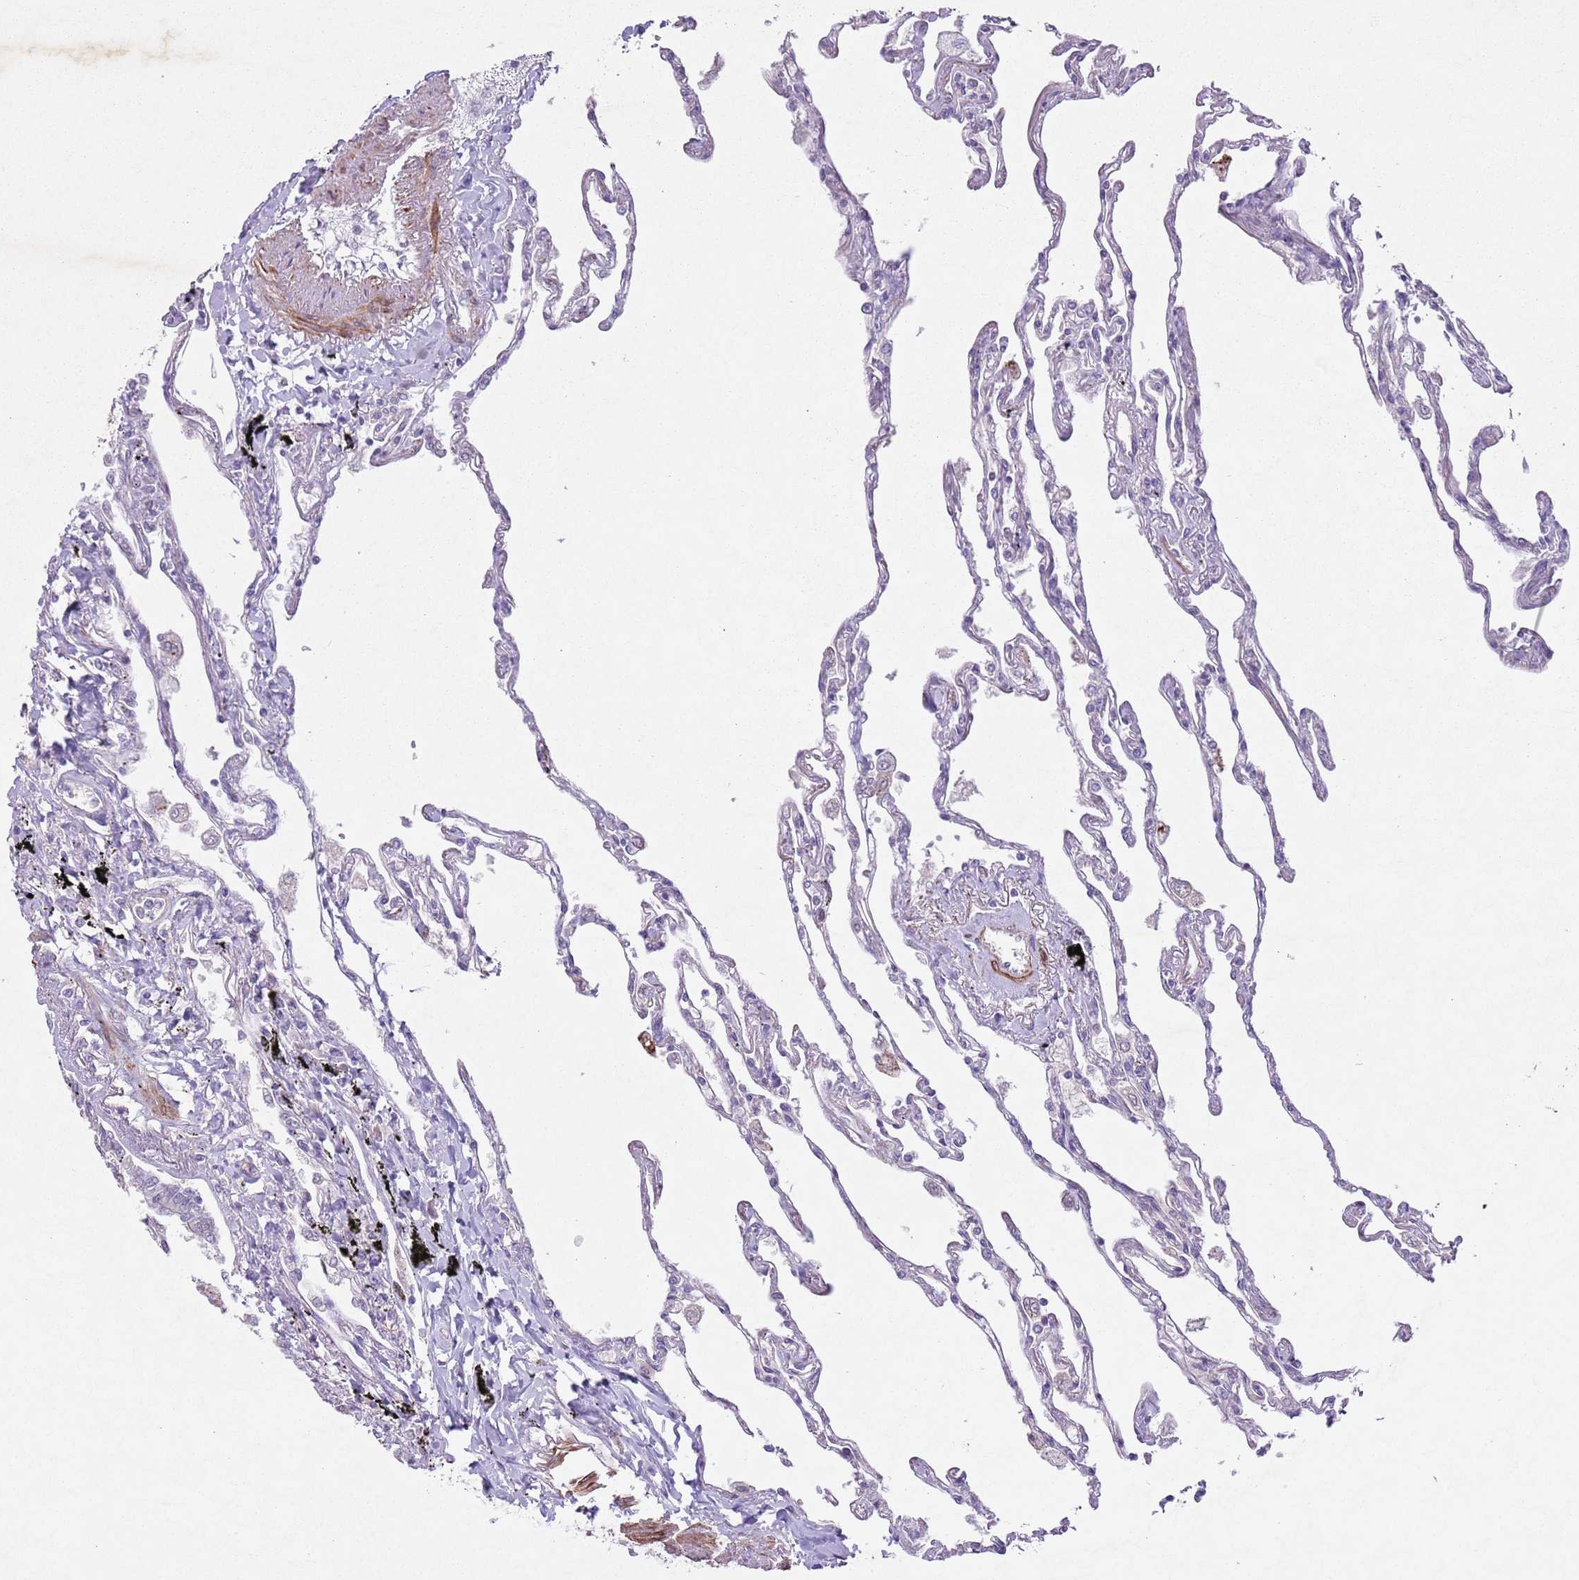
{"staining": {"intensity": "strong", "quantity": "<25%", "location": "cytoplasmic/membranous"}, "tissue": "lung", "cell_type": "Alveolar cells", "image_type": "normal", "snomed": [{"axis": "morphology", "description": "Normal tissue, NOS"}, {"axis": "topography", "description": "Lung"}], "caption": "Lung stained with immunohistochemistry exhibits strong cytoplasmic/membranous expression in approximately <25% of alveolar cells.", "gene": "CCNI", "patient": {"sex": "female", "age": 67}}